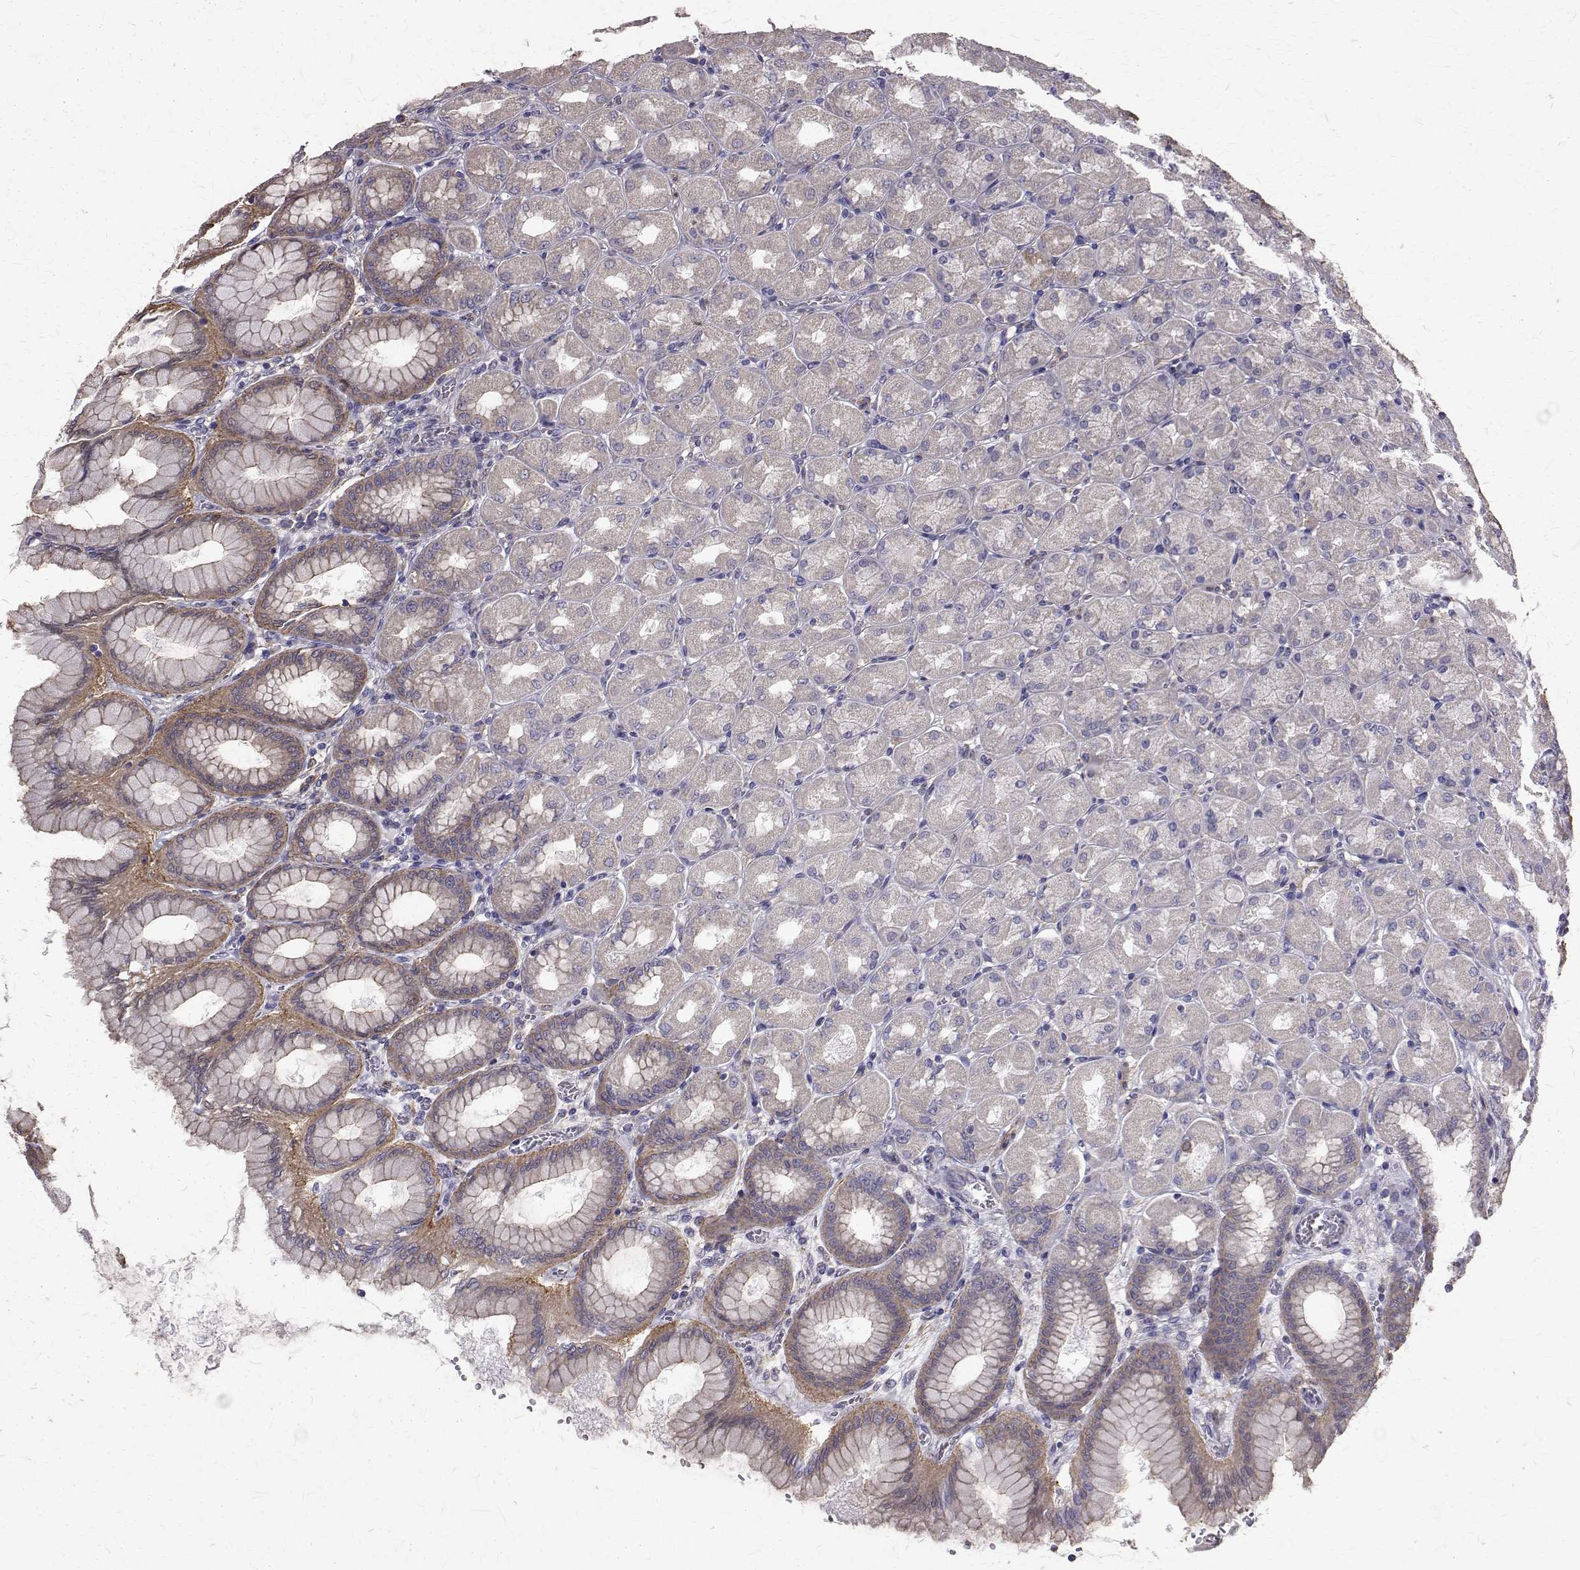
{"staining": {"intensity": "weak", "quantity": "<25%", "location": "cytoplasmic/membranous"}, "tissue": "stomach", "cell_type": "Glandular cells", "image_type": "normal", "snomed": [{"axis": "morphology", "description": "Normal tissue, NOS"}, {"axis": "topography", "description": "Stomach, upper"}], "caption": "Immunohistochemical staining of normal stomach shows no significant staining in glandular cells.", "gene": "CCDC89", "patient": {"sex": "female", "age": 56}}